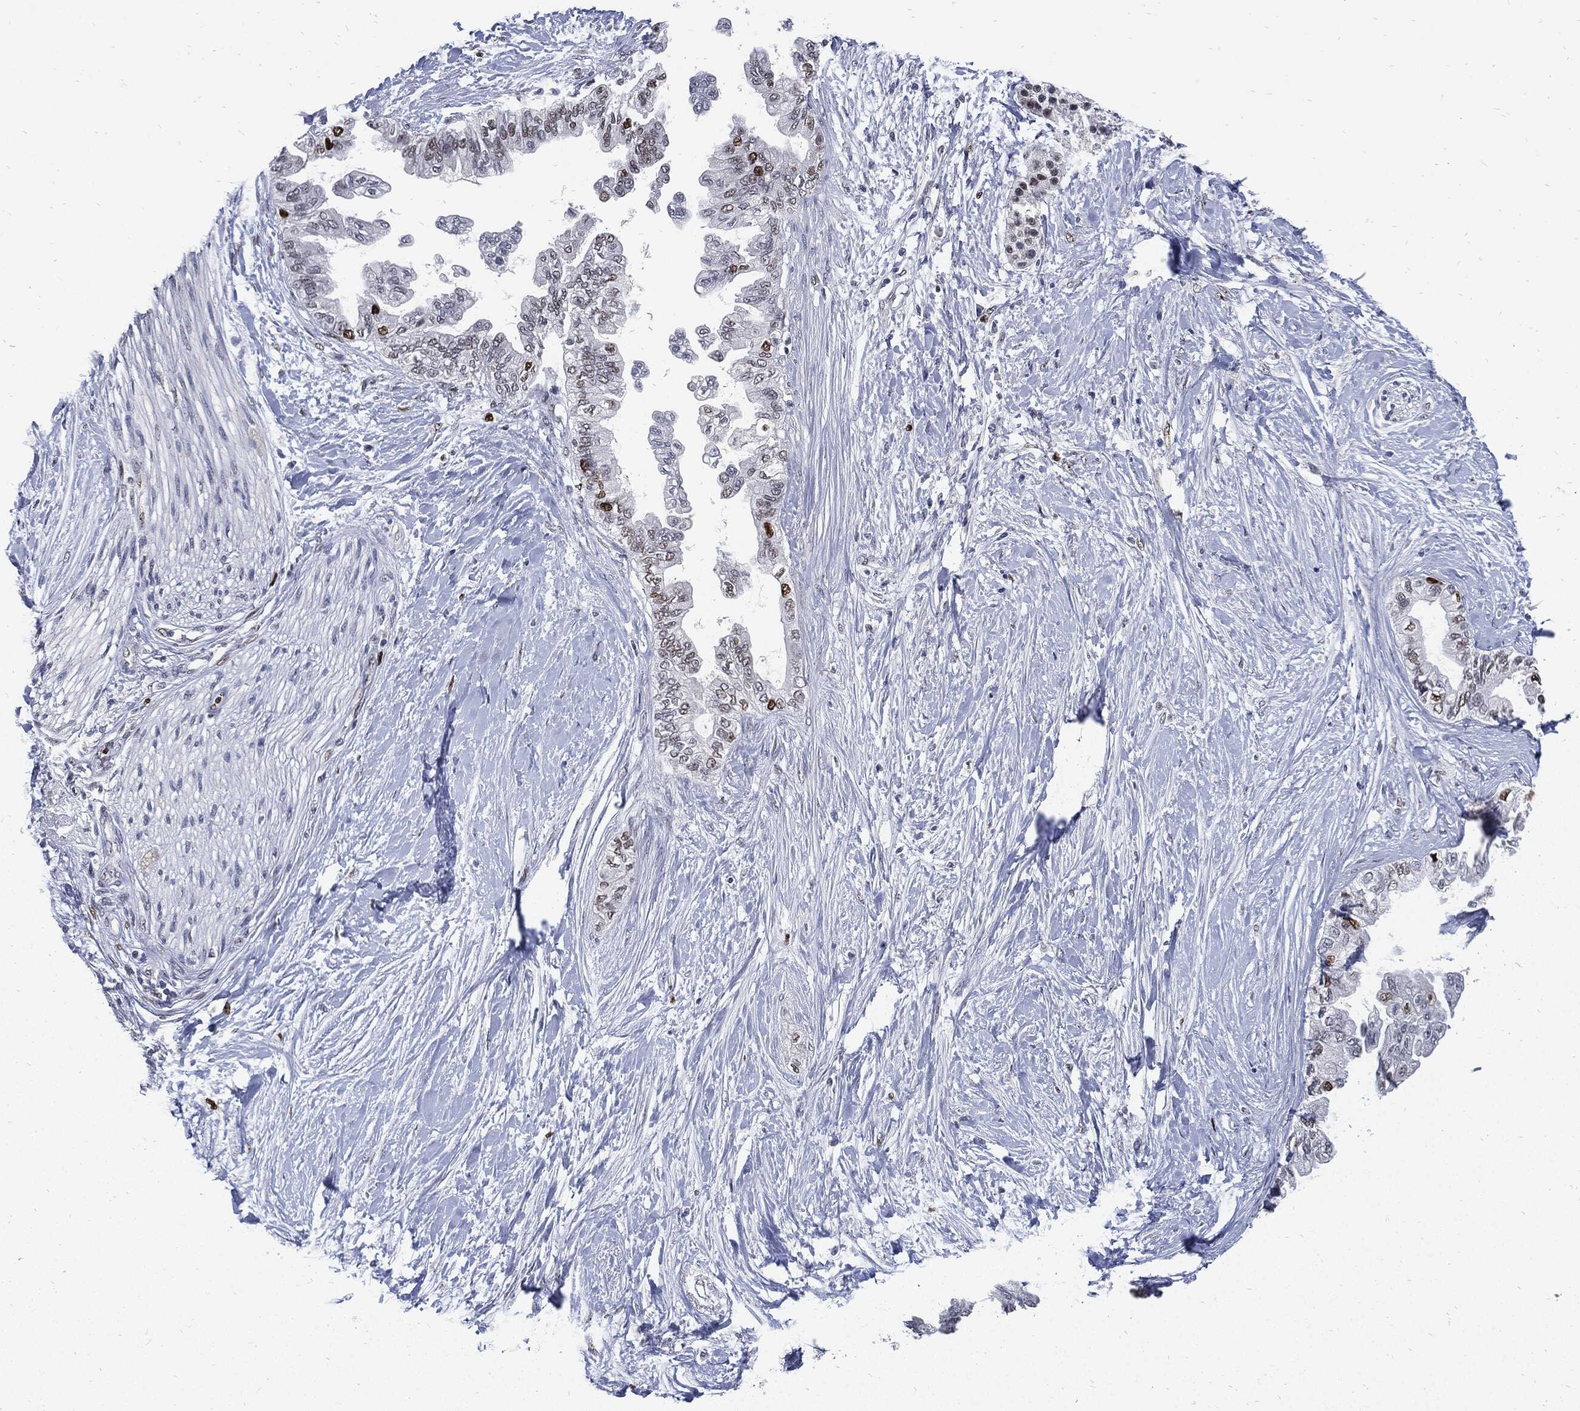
{"staining": {"intensity": "strong", "quantity": "<25%", "location": "nuclear"}, "tissue": "pancreatic cancer", "cell_type": "Tumor cells", "image_type": "cancer", "snomed": [{"axis": "morphology", "description": "Normal tissue, NOS"}, {"axis": "morphology", "description": "Adenocarcinoma, NOS"}, {"axis": "topography", "description": "Pancreas"}, {"axis": "topography", "description": "Duodenum"}], "caption": "Protein staining exhibits strong nuclear positivity in approximately <25% of tumor cells in pancreatic adenocarcinoma. (DAB (3,3'-diaminobenzidine) = brown stain, brightfield microscopy at high magnification).", "gene": "NBN", "patient": {"sex": "female", "age": 60}}